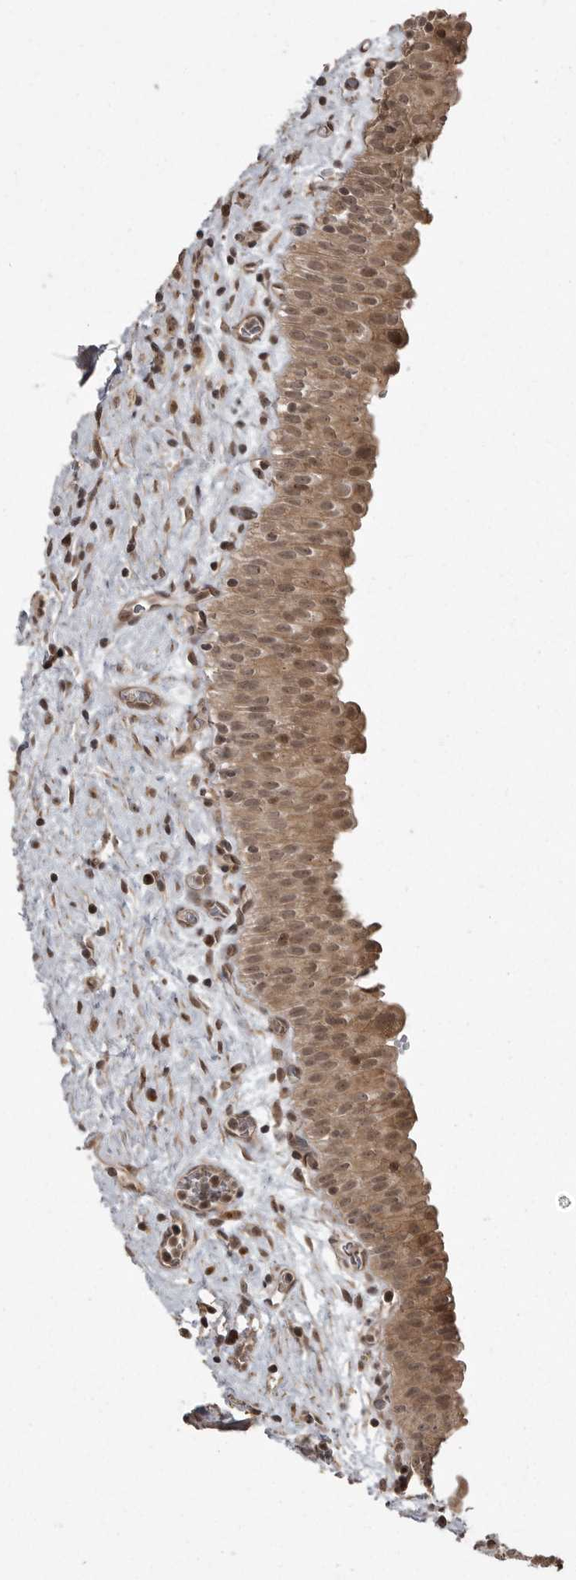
{"staining": {"intensity": "moderate", "quantity": ">75%", "location": "cytoplasmic/membranous,nuclear"}, "tissue": "urinary bladder", "cell_type": "Urothelial cells", "image_type": "normal", "snomed": [{"axis": "morphology", "description": "Normal tissue, NOS"}, {"axis": "topography", "description": "Urinary bladder"}], "caption": "An image showing moderate cytoplasmic/membranous,nuclear positivity in about >75% of urothelial cells in normal urinary bladder, as visualized by brown immunohistochemical staining.", "gene": "DNAJC8", "patient": {"sex": "male", "age": 82}}